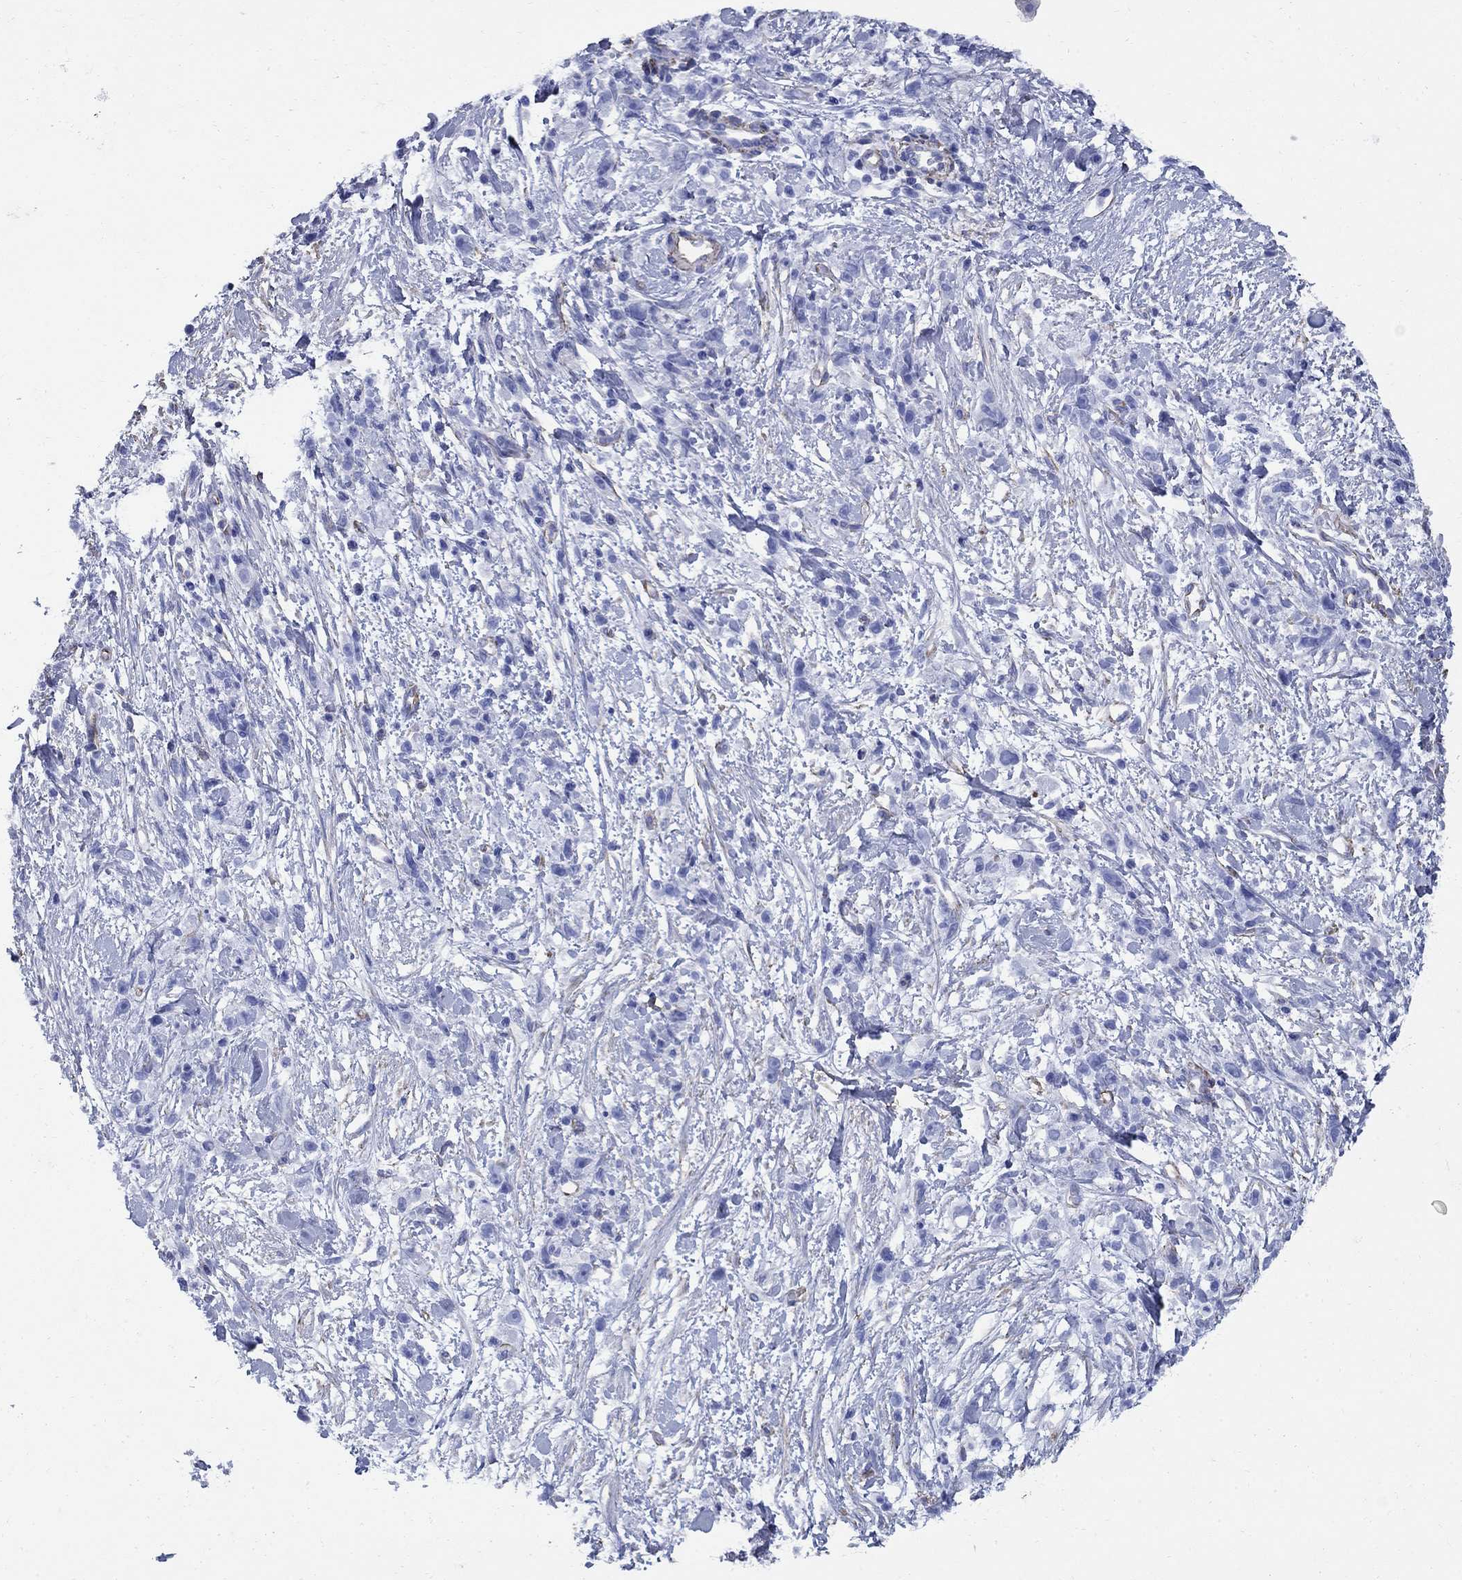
{"staining": {"intensity": "negative", "quantity": "none", "location": "none"}, "tissue": "stomach cancer", "cell_type": "Tumor cells", "image_type": "cancer", "snomed": [{"axis": "morphology", "description": "Adenocarcinoma, NOS"}, {"axis": "topography", "description": "Stomach"}], "caption": "The micrograph displays no significant staining in tumor cells of adenocarcinoma (stomach). (Brightfield microscopy of DAB (3,3'-diaminobenzidine) immunohistochemistry (IHC) at high magnification).", "gene": "VTN", "patient": {"sex": "female", "age": 59}}